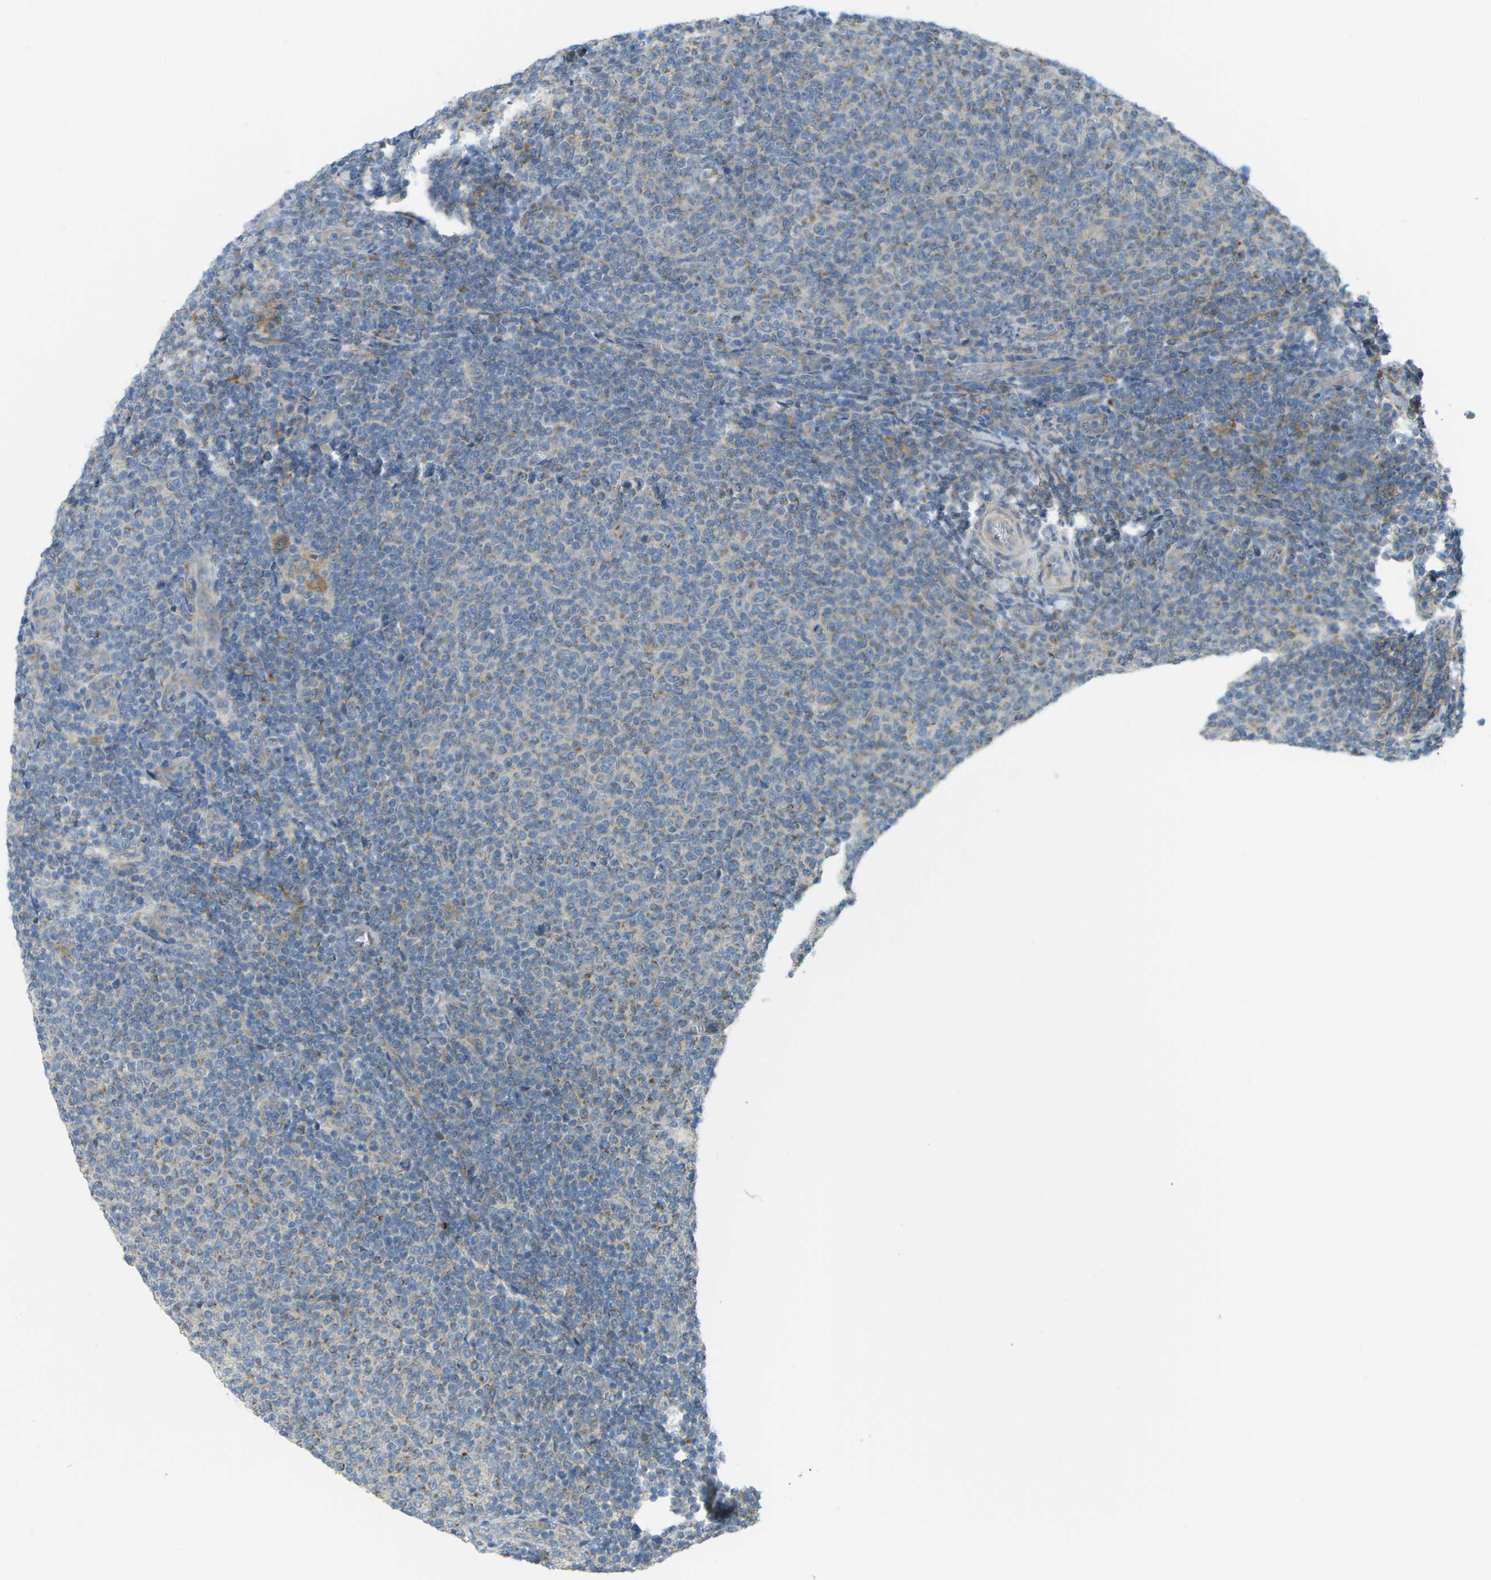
{"staining": {"intensity": "negative", "quantity": "none", "location": "none"}, "tissue": "lymphoma", "cell_type": "Tumor cells", "image_type": "cancer", "snomed": [{"axis": "morphology", "description": "Malignant lymphoma, non-Hodgkin's type, Low grade"}, {"axis": "topography", "description": "Lymph node"}], "caption": "Human lymphoma stained for a protein using immunohistochemistry (IHC) shows no staining in tumor cells.", "gene": "MYLK4", "patient": {"sex": "male", "age": 66}}